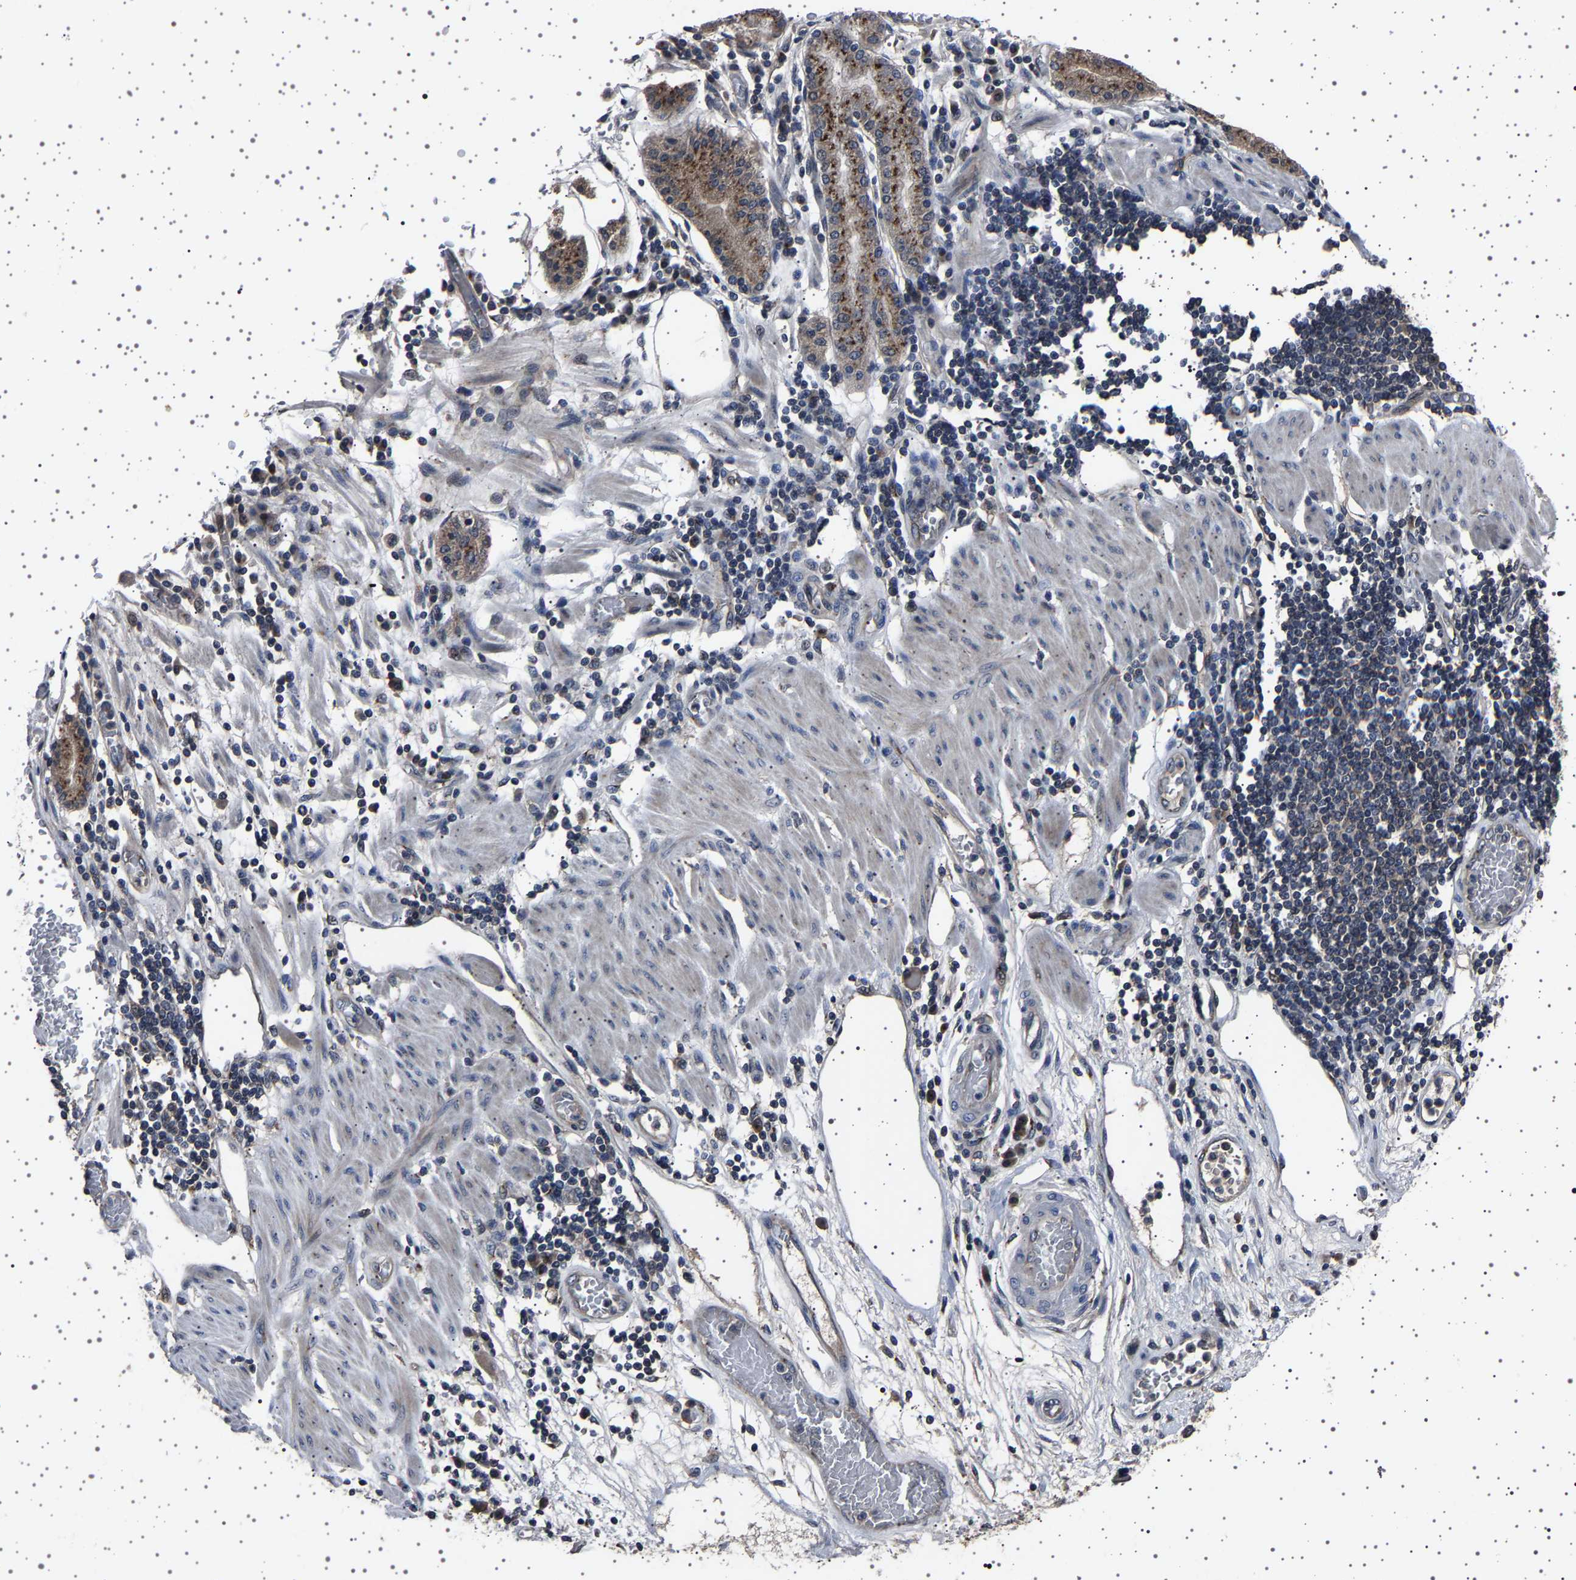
{"staining": {"intensity": "moderate", "quantity": "25%-75%", "location": "cytoplasmic/membranous"}, "tissue": "stomach cancer", "cell_type": "Tumor cells", "image_type": "cancer", "snomed": [{"axis": "morphology", "description": "Adenocarcinoma, NOS"}, {"axis": "topography", "description": "Stomach"}], "caption": "Stomach cancer tissue reveals moderate cytoplasmic/membranous expression in approximately 25%-75% of tumor cells, visualized by immunohistochemistry. Ihc stains the protein in brown and the nuclei are stained blue.", "gene": "NCKAP1", "patient": {"sex": "female", "age": 73}}